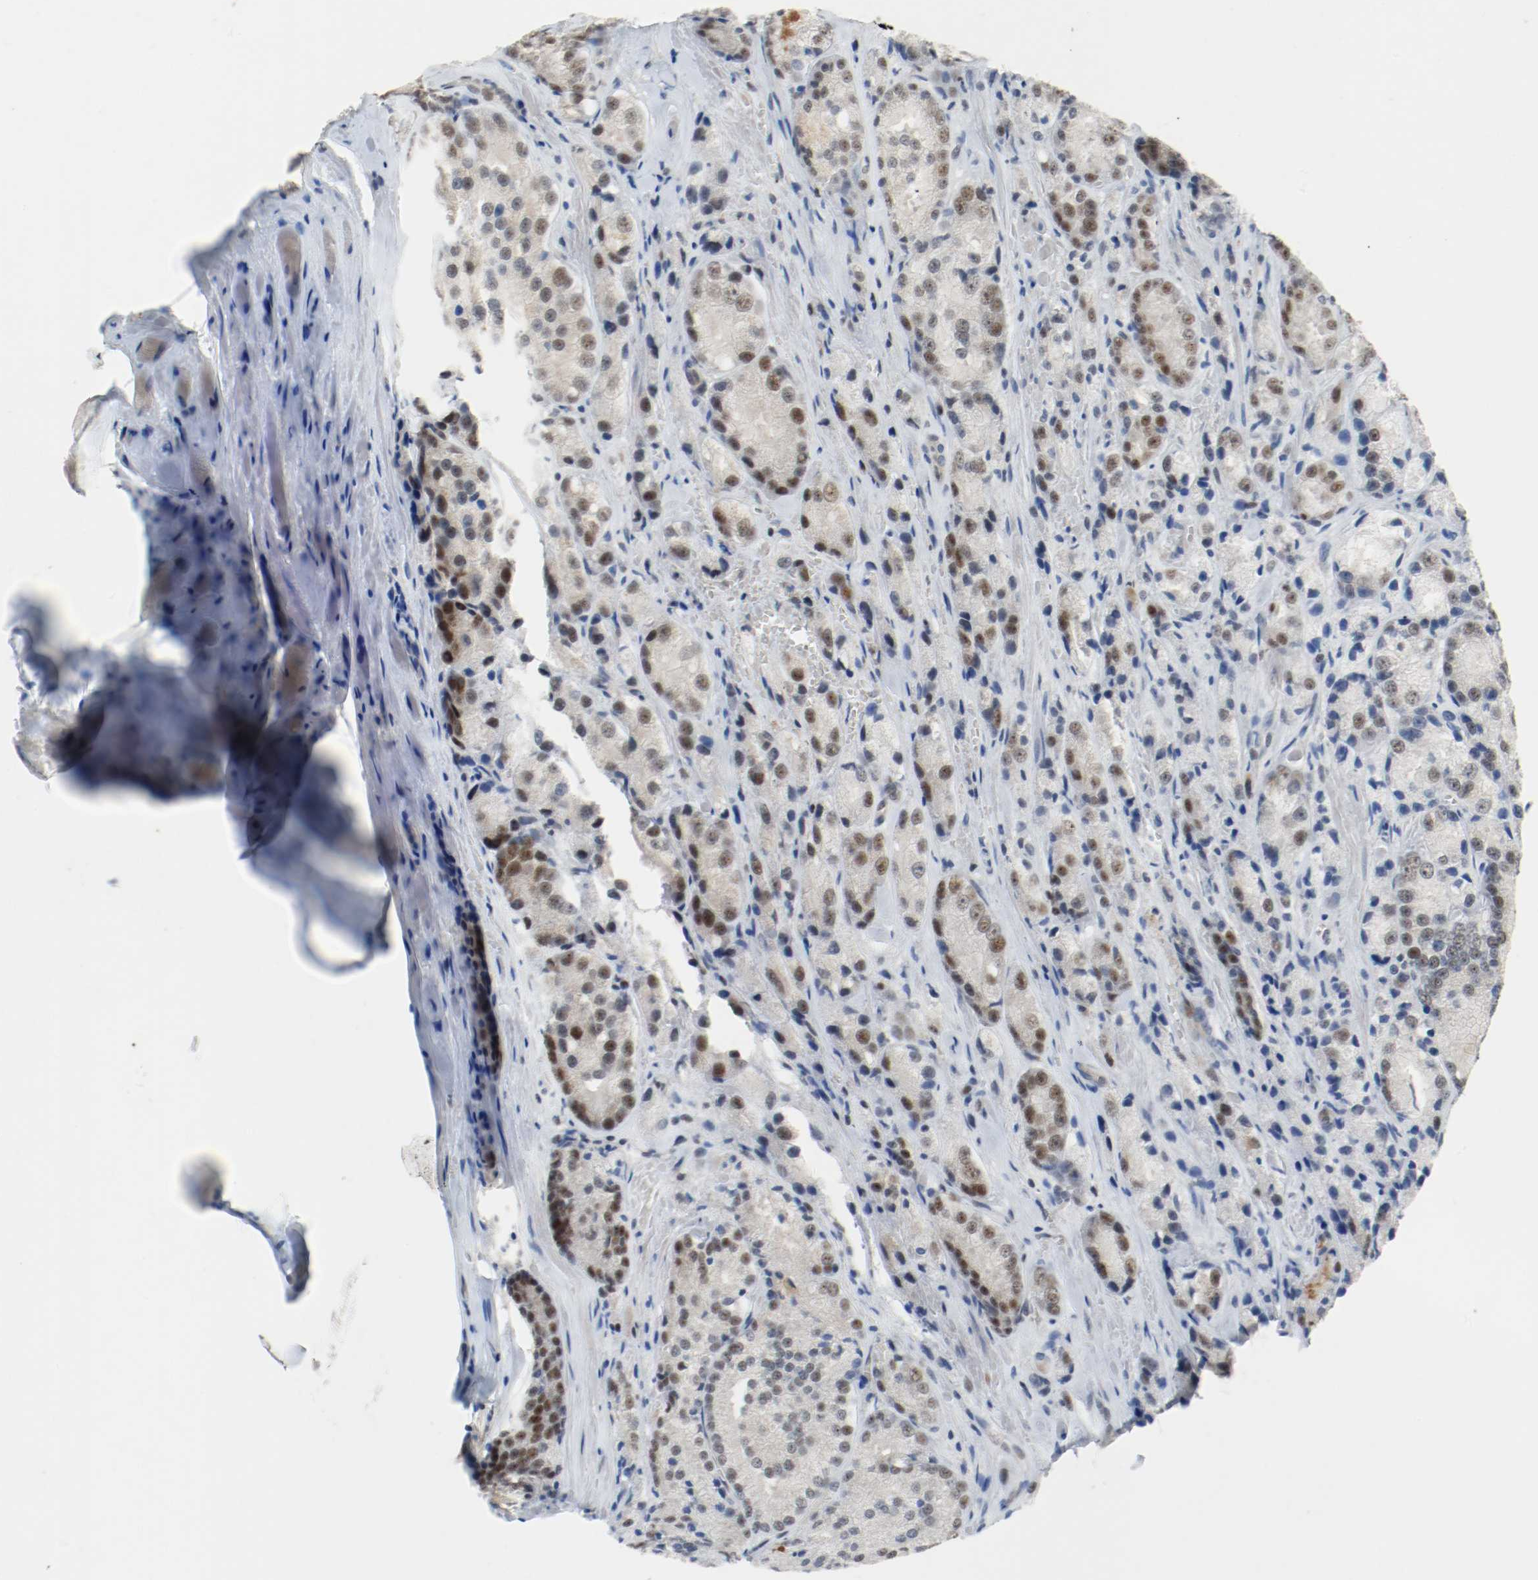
{"staining": {"intensity": "weak", "quantity": "<25%", "location": "nuclear"}, "tissue": "prostate cancer", "cell_type": "Tumor cells", "image_type": "cancer", "snomed": [{"axis": "morphology", "description": "Adenocarcinoma, Low grade"}, {"axis": "topography", "description": "Prostate"}], "caption": "There is no significant expression in tumor cells of prostate cancer (adenocarcinoma (low-grade)).", "gene": "ASH1L", "patient": {"sex": "male", "age": 64}}